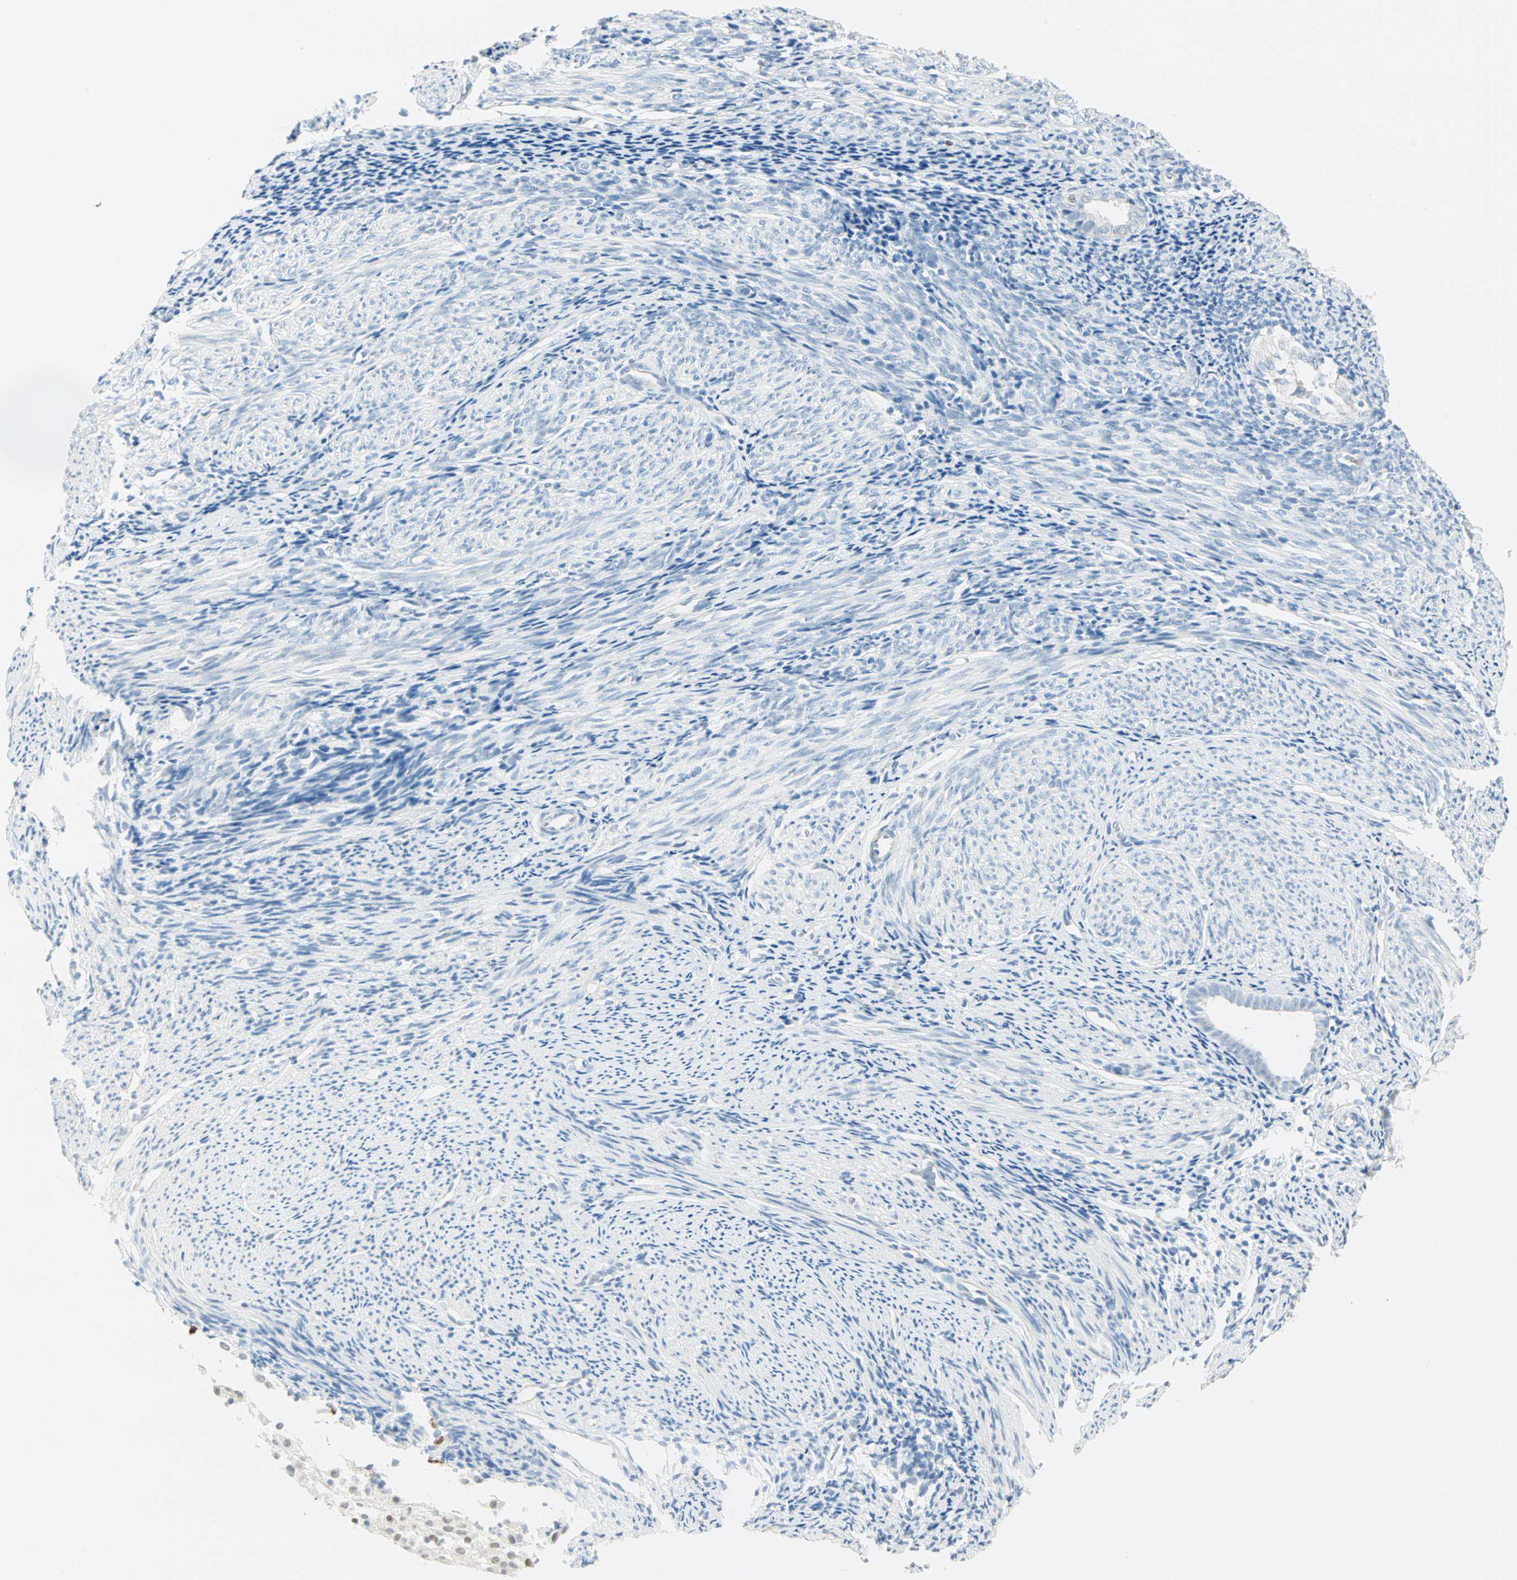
{"staining": {"intensity": "negative", "quantity": "none", "location": "none"}, "tissue": "endometrium", "cell_type": "Cells in endometrial stroma", "image_type": "normal", "snomed": [{"axis": "morphology", "description": "Normal tissue, NOS"}, {"axis": "topography", "description": "Smooth muscle"}, {"axis": "topography", "description": "Endometrium"}], "caption": "This is an IHC histopathology image of unremarkable endometrium. There is no positivity in cells in endometrial stroma.", "gene": "MLLT10", "patient": {"sex": "female", "age": 57}}